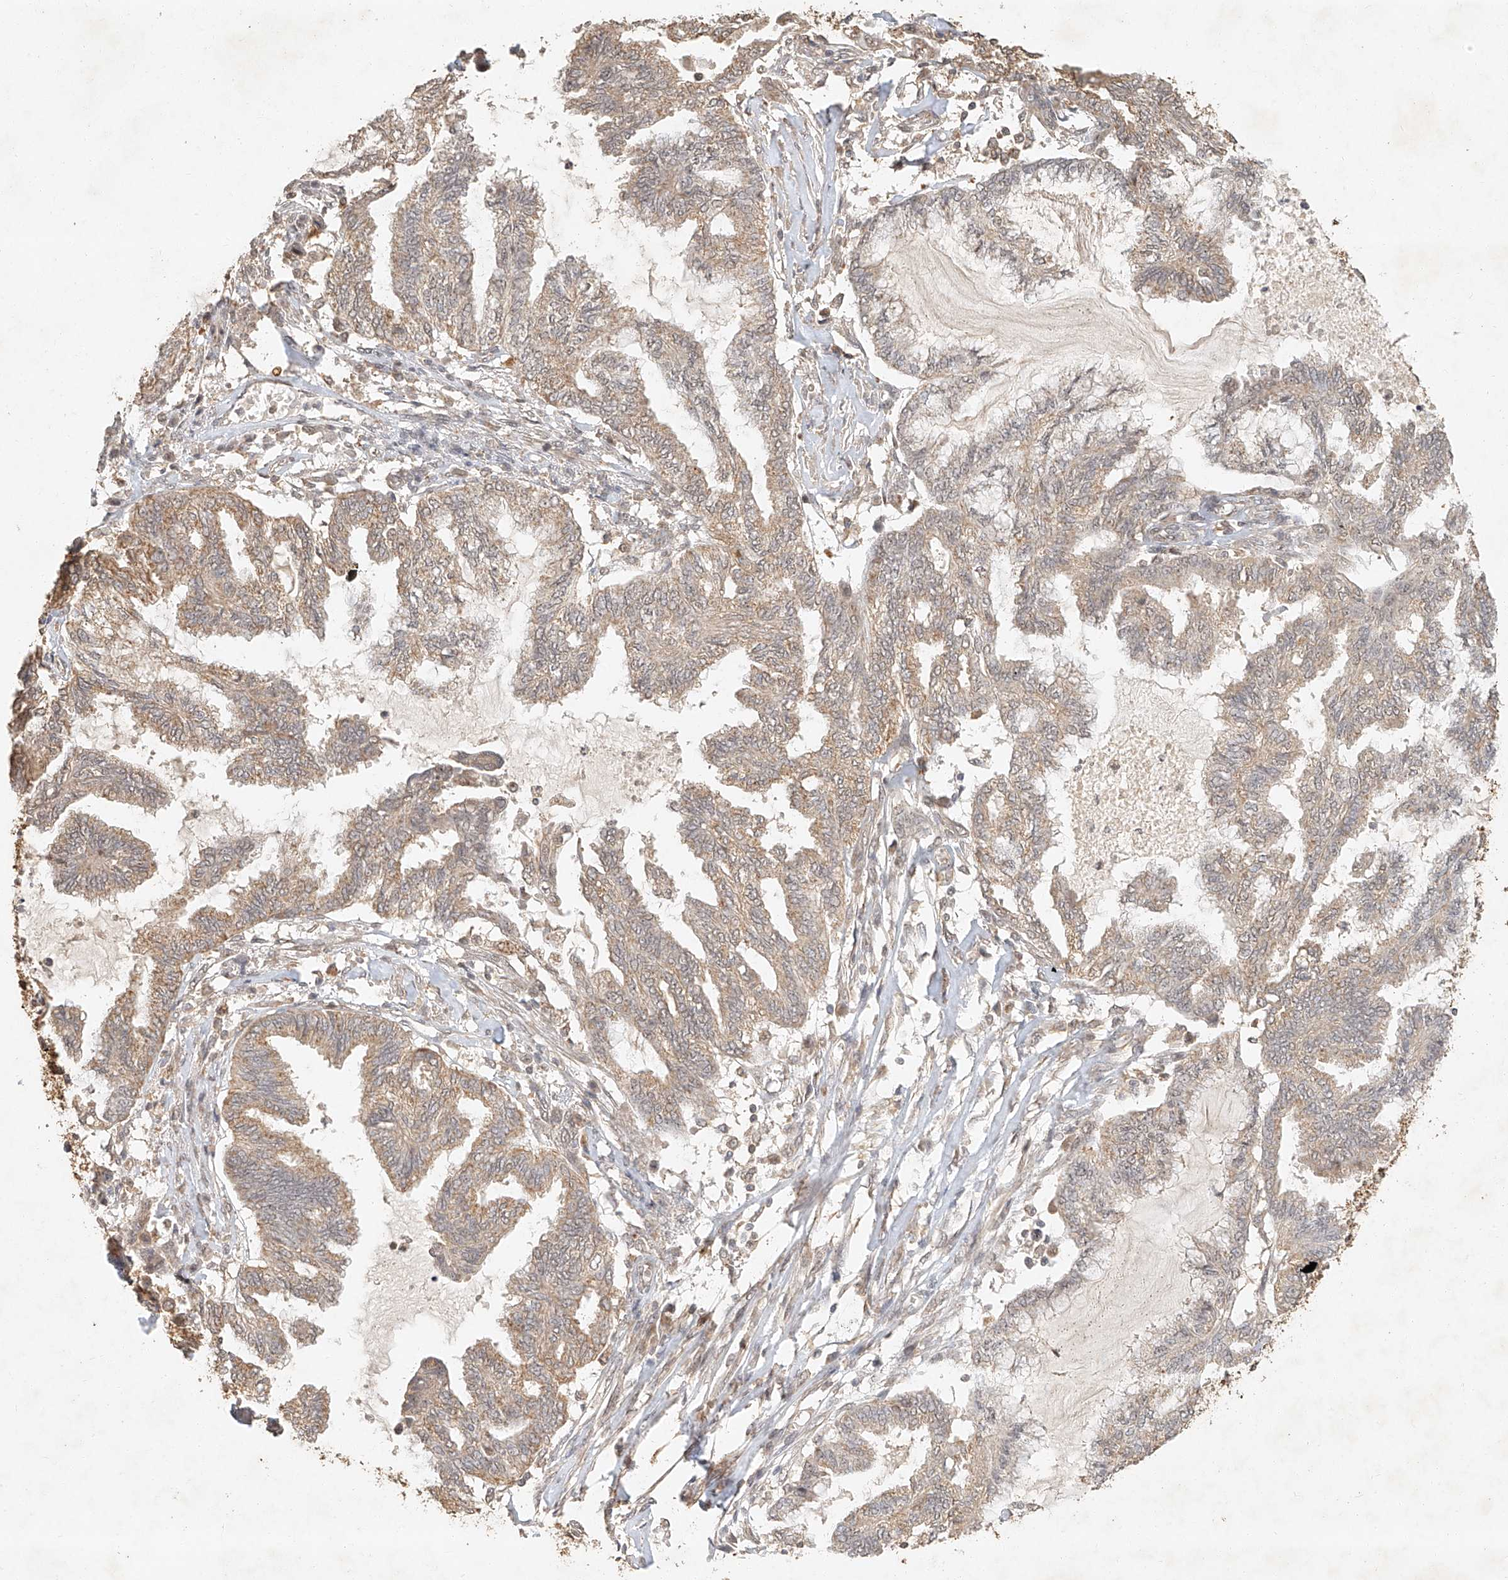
{"staining": {"intensity": "weak", "quantity": ">75%", "location": "cytoplasmic/membranous"}, "tissue": "endometrial cancer", "cell_type": "Tumor cells", "image_type": "cancer", "snomed": [{"axis": "morphology", "description": "Adenocarcinoma, NOS"}, {"axis": "topography", "description": "Endometrium"}], "caption": "IHC histopathology image of human endometrial cancer (adenocarcinoma) stained for a protein (brown), which shows low levels of weak cytoplasmic/membranous staining in about >75% of tumor cells.", "gene": "CXorf58", "patient": {"sex": "female", "age": 86}}